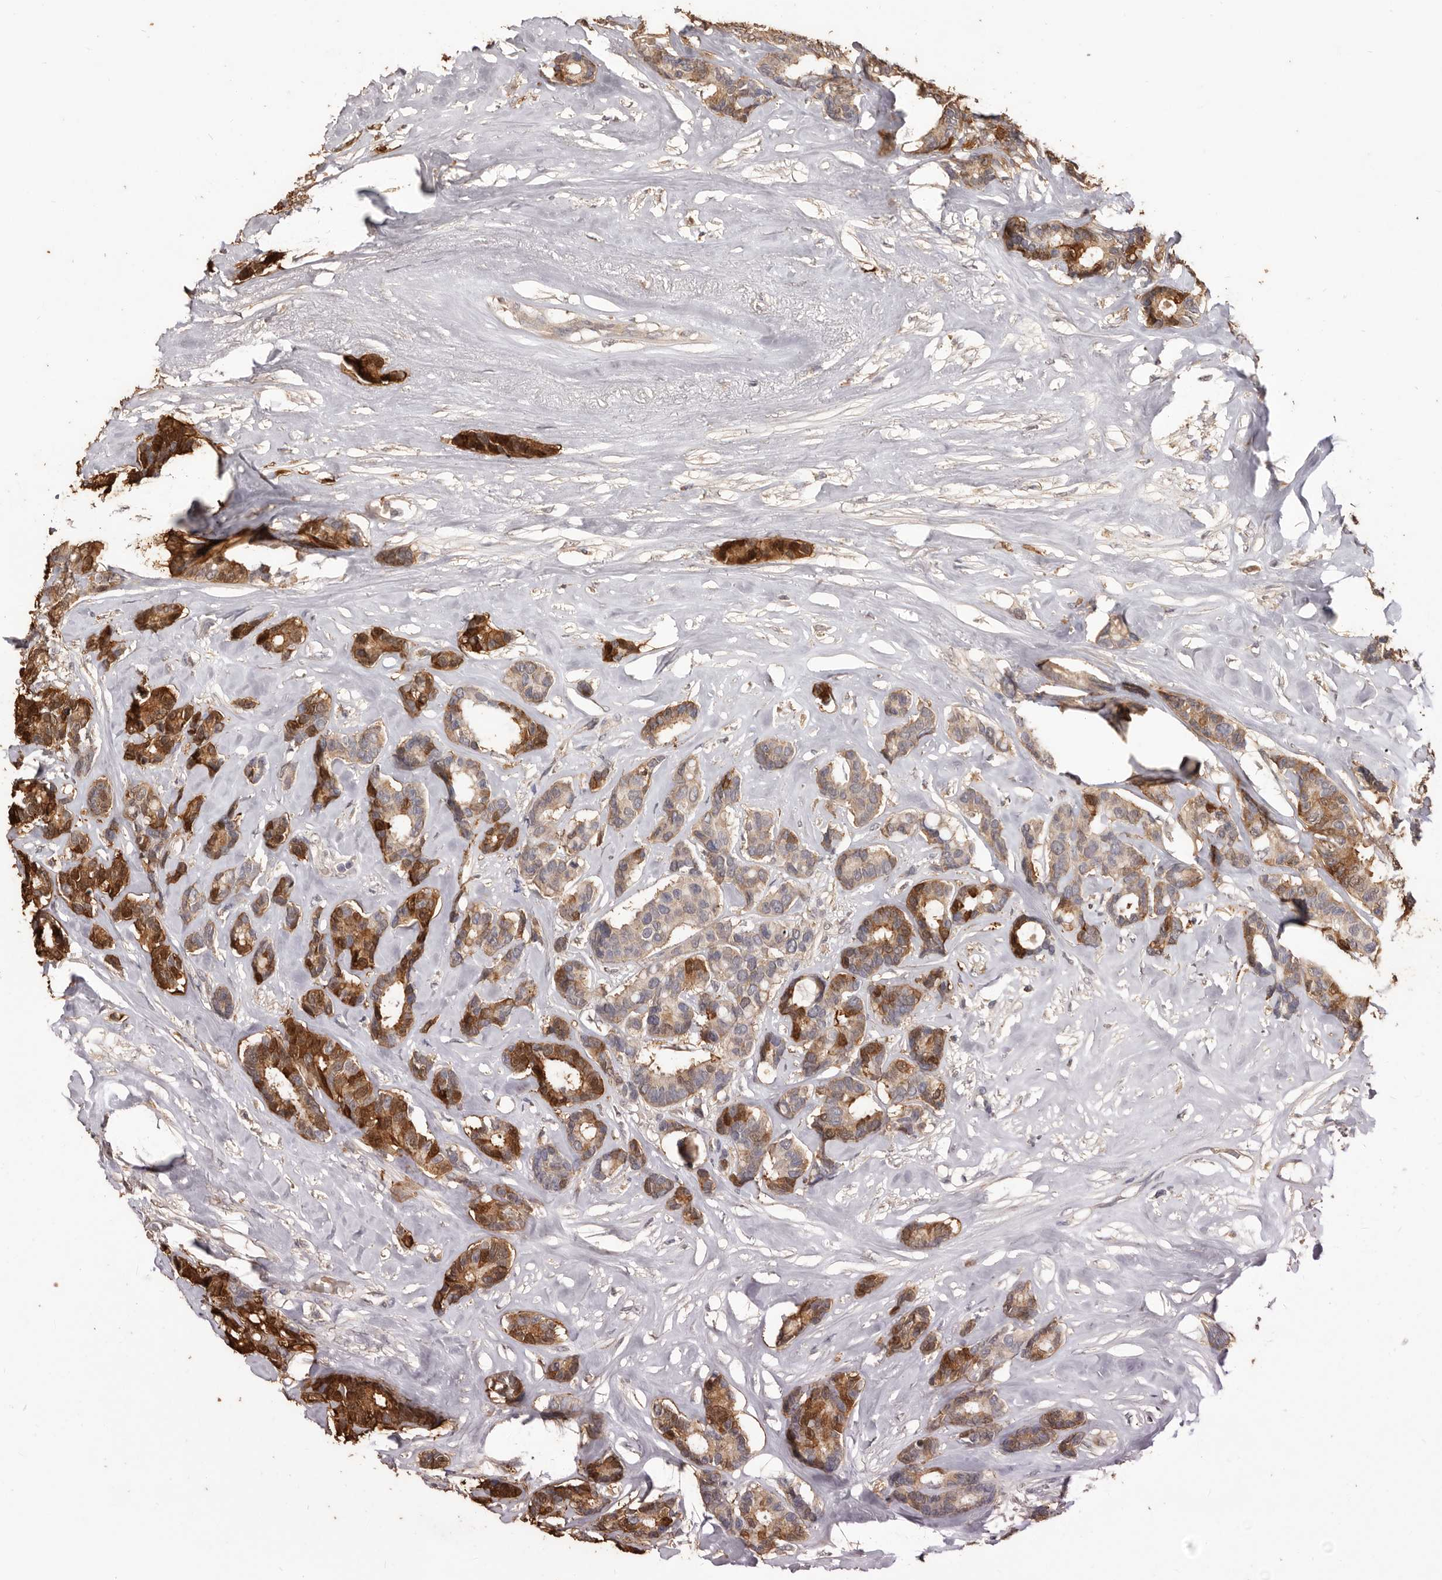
{"staining": {"intensity": "strong", "quantity": "25%-75%", "location": "cytoplasmic/membranous"}, "tissue": "breast cancer", "cell_type": "Tumor cells", "image_type": "cancer", "snomed": [{"axis": "morphology", "description": "Duct carcinoma"}, {"axis": "topography", "description": "Breast"}], "caption": "Tumor cells display strong cytoplasmic/membranous staining in approximately 25%-75% of cells in breast cancer. Using DAB (brown) and hematoxylin (blue) stains, captured at high magnification using brightfield microscopy.", "gene": "INAVA", "patient": {"sex": "female", "age": 87}}